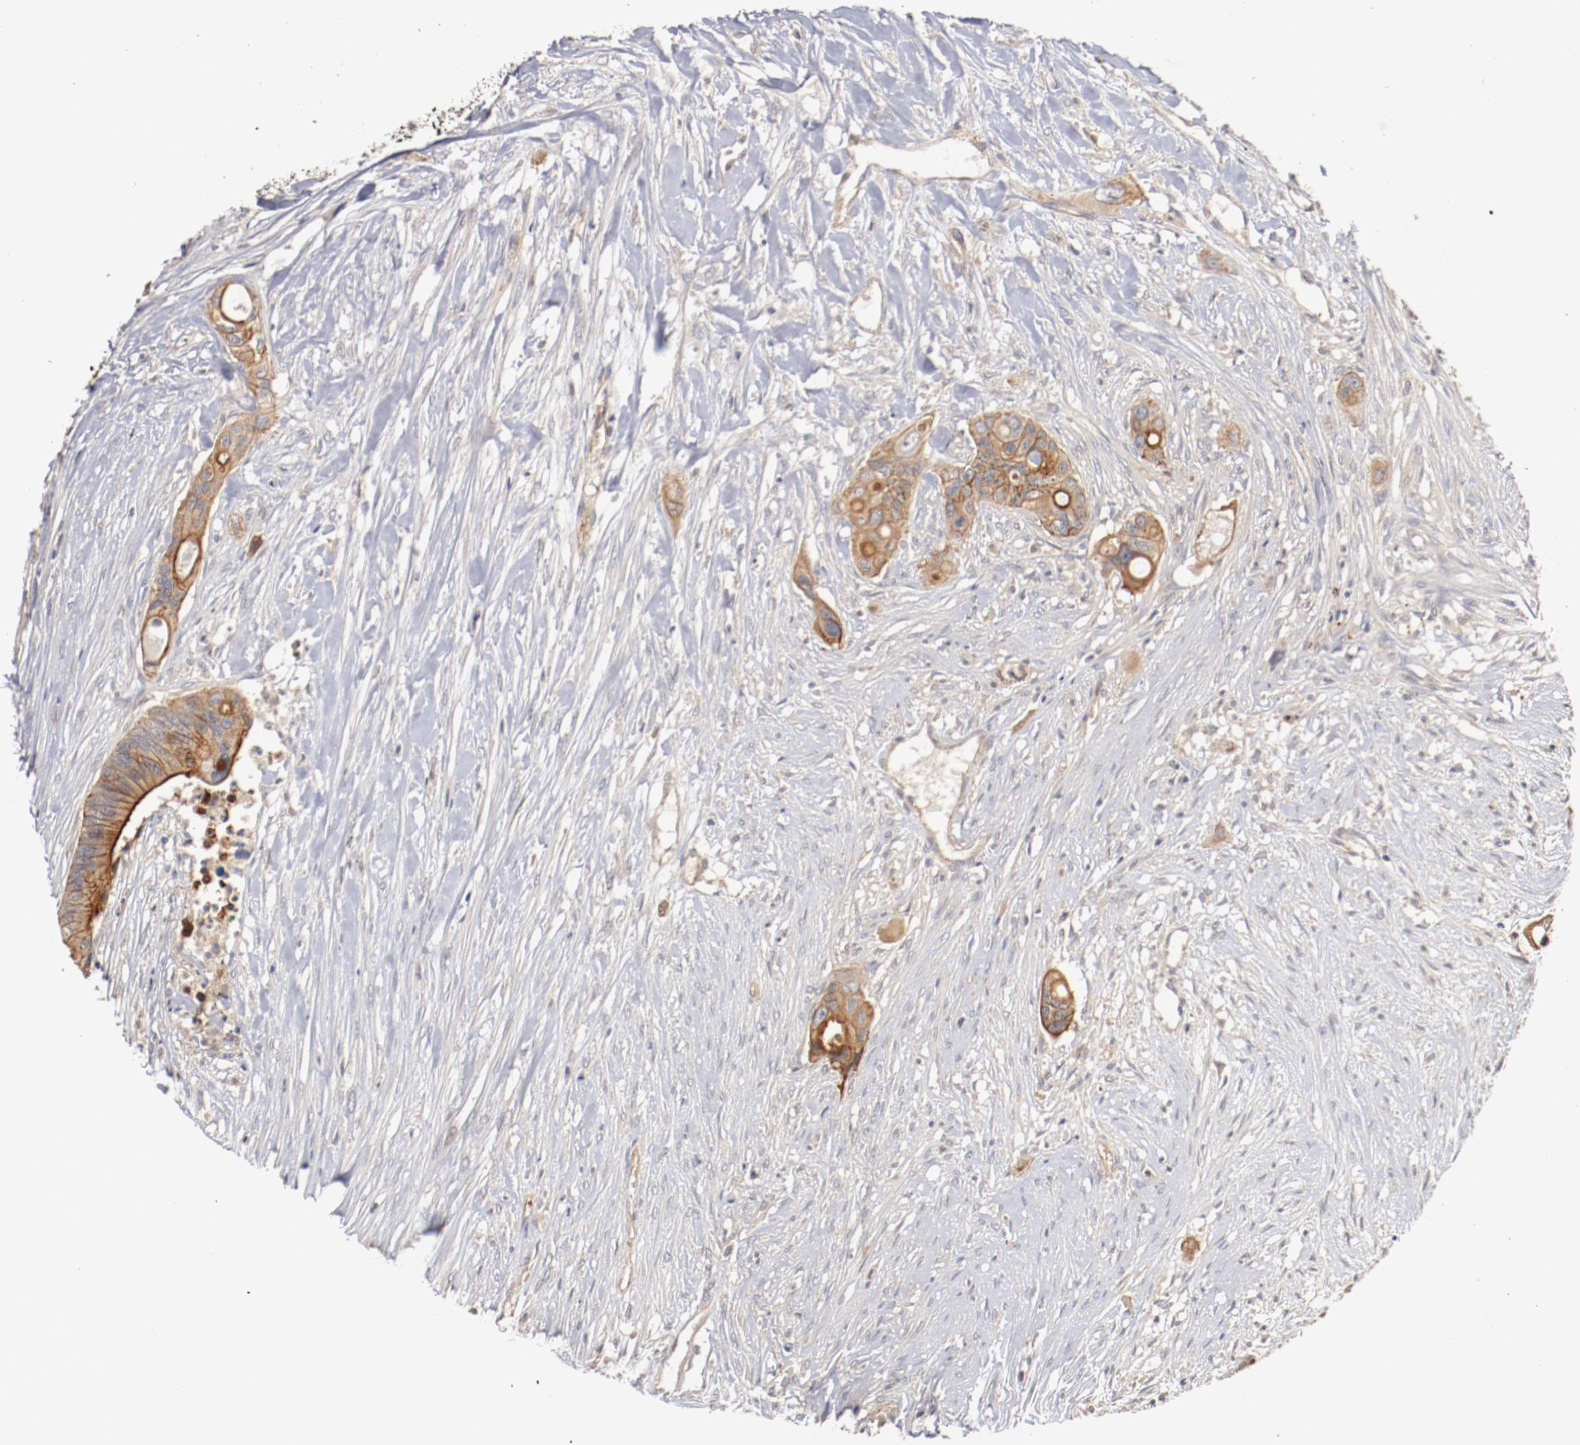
{"staining": {"intensity": "strong", "quantity": ">75%", "location": "cytoplasmic/membranous"}, "tissue": "colorectal cancer", "cell_type": "Tumor cells", "image_type": "cancer", "snomed": [{"axis": "morphology", "description": "Adenocarcinoma, NOS"}, {"axis": "topography", "description": "Colon"}], "caption": "Immunohistochemistry of human adenocarcinoma (colorectal) displays high levels of strong cytoplasmic/membranous staining in about >75% of tumor cells.", "gene": "TYK2", "patient": {"sex": "female", "age": 57}}